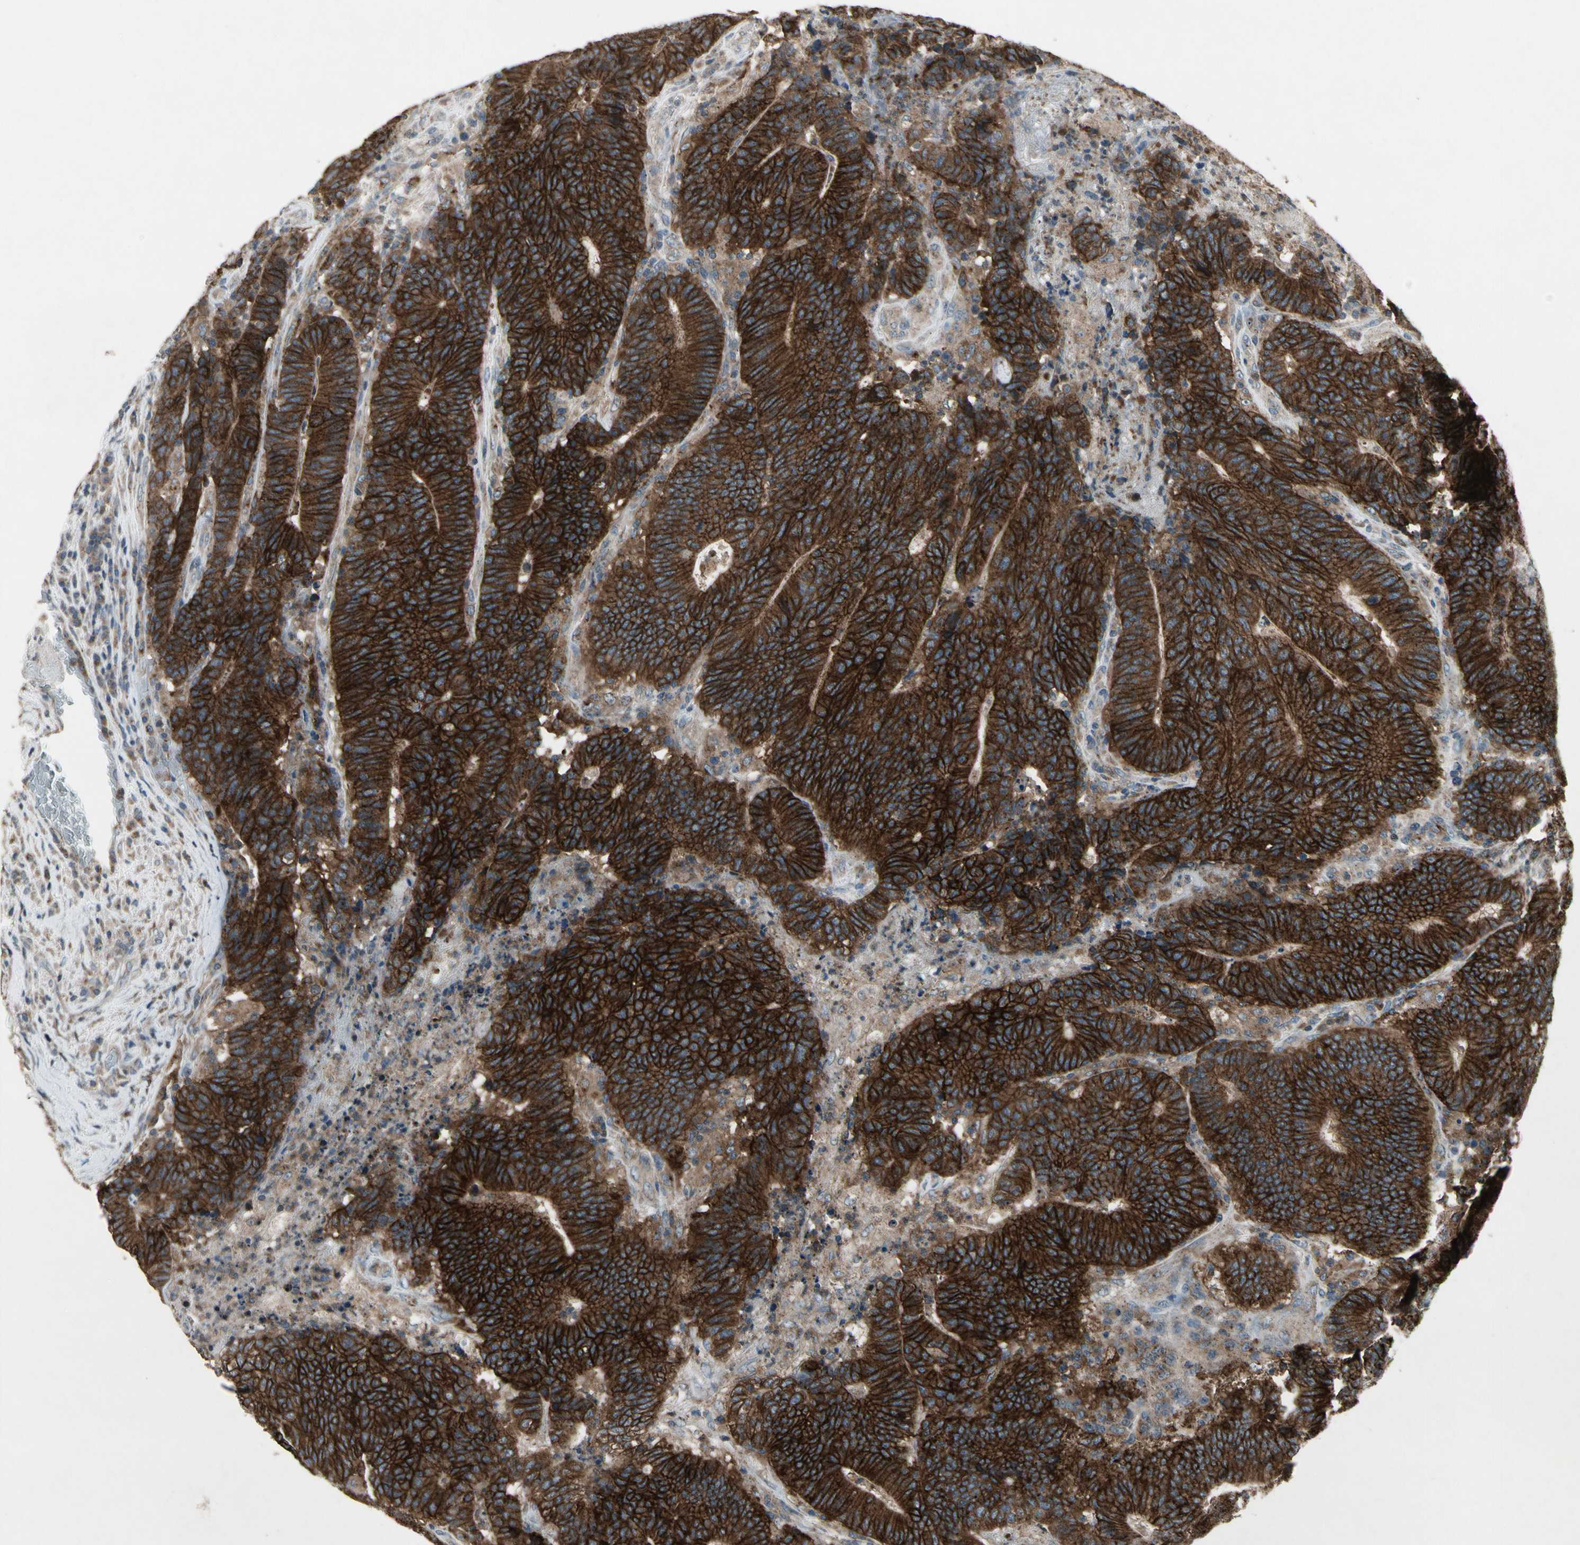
{"staining": {"intensity": "strong", "quantity": ">75%", "location": "cytoplasmic/membranous"}, "tissue": "colorectal cancer", "cell_type": "Tumor cells", "image_type": "cancer", "snomed": [{"axis": "morphology", "description": "Normal tissue, NOS"}, {"axis": "morphology", "description": "Adenocarcinoma, NOS"}, {"axis": "topography", "description": "Colon"}], "caption": "Immunohistochemical staining of colorectal cancer exhibits high levels of strong cytoplasmic/membranous staining in approximately >75% of tumor cells.", "gene": "NMI", "patient": {"sex": "female", "age": 75}}